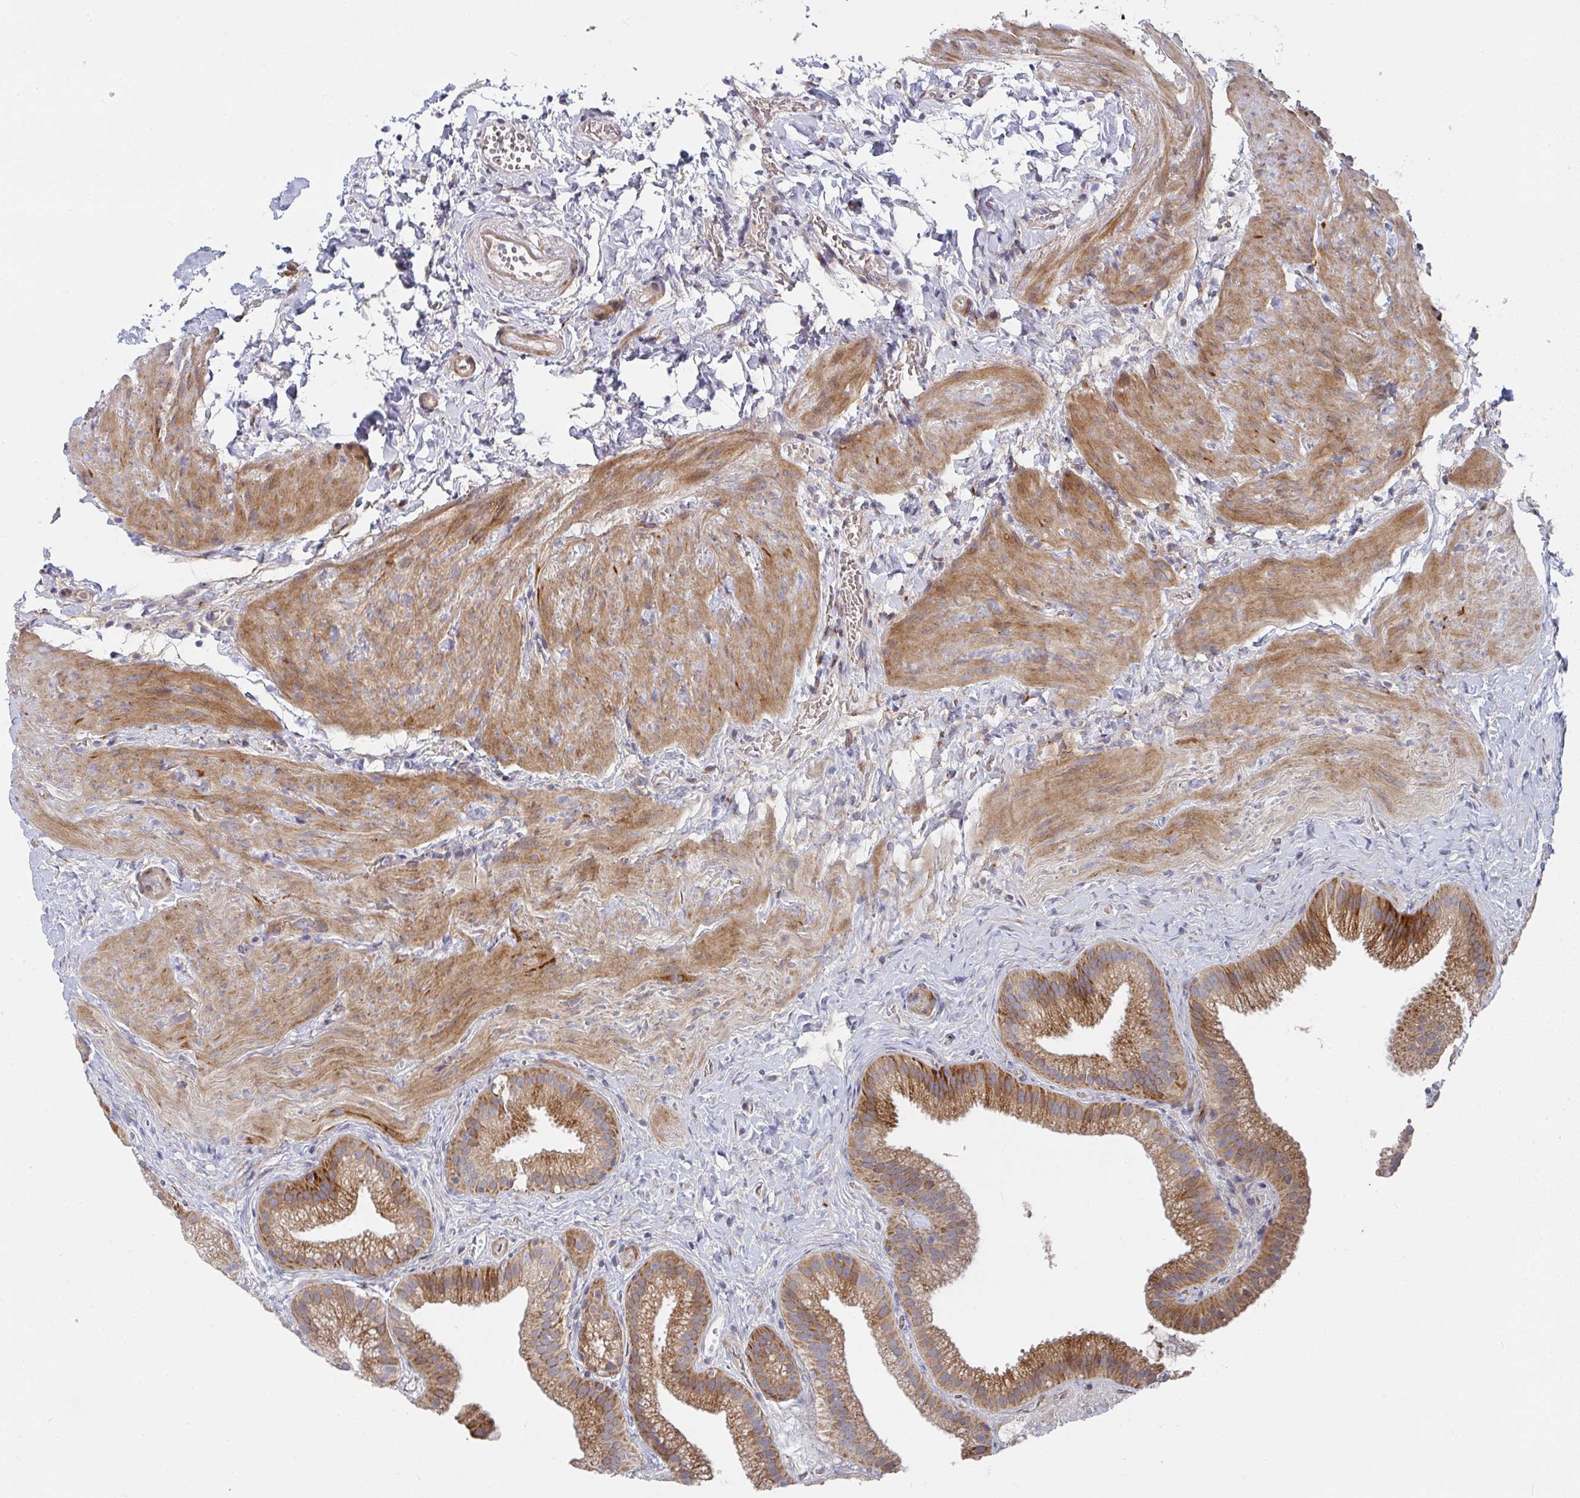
{"staining": {"intensity": "strong", "quantity": ">75%", "location": "cytoplasmic/membranous"}, "tissue": "gallbladder", "cell_type": "Glandular cells", "image_type": "normal", "snomed": [{"axis": "morphology", "description": "Normal tissue, NOS"}, {"axis": "topography", "description": "Gallbladder"}], "caption": "High-power microscopy captured an immunohistochemistry histopathology image of unremarkable gallbladder, revealing strong cytoplasmic/membranous positivity in approximately >75% of glandular cells. (Stains: DAB (3,3'-diaminobenzidine) in brown, nuclei in blue, Microscopy: brightfield microscopy at high magnification).", "gene": "RHEBL1", "patient": {"sex": "female", "age": 63}}